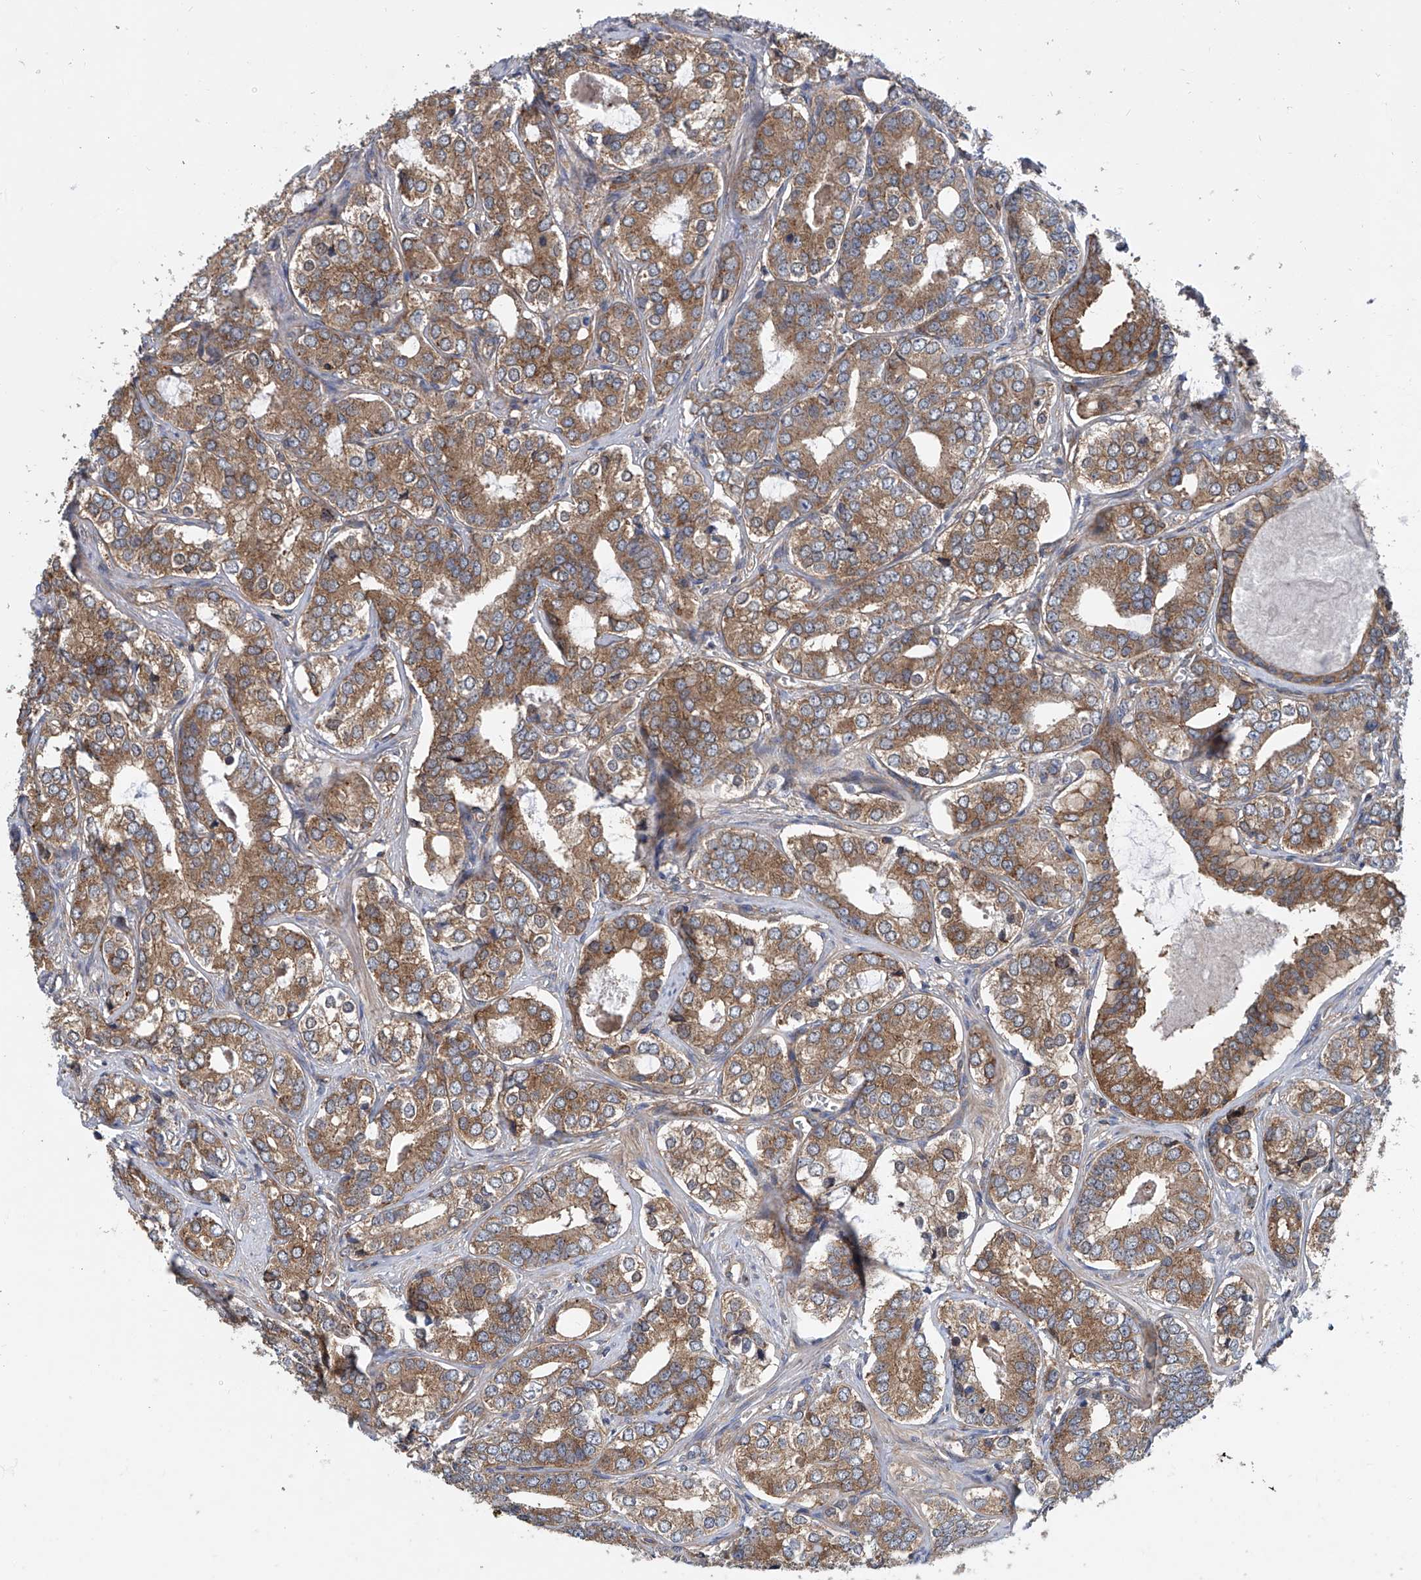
{"staining": {"intensity": "strong", "quantity": ">75%", "location": "cytoplasmic/membranous"}, "tissue": "prostate cancer", "cell_type": "Tumor cells", "image_type": "cancer", "snomed": [{"axis": "morphology", "description": "Adenocarcinoma, High grade"}, {"axis": "topography", "description": "Prostate"}], "caption": "Immunohistochemical staining of adenocarcinoma (high-grade) (prostate) displays high levels of strong cytoplasmic/membranous positivity in about >75% of tumor cells.", "gene": "SMAP1", "patient": {"sex": "male", "age": 62}}